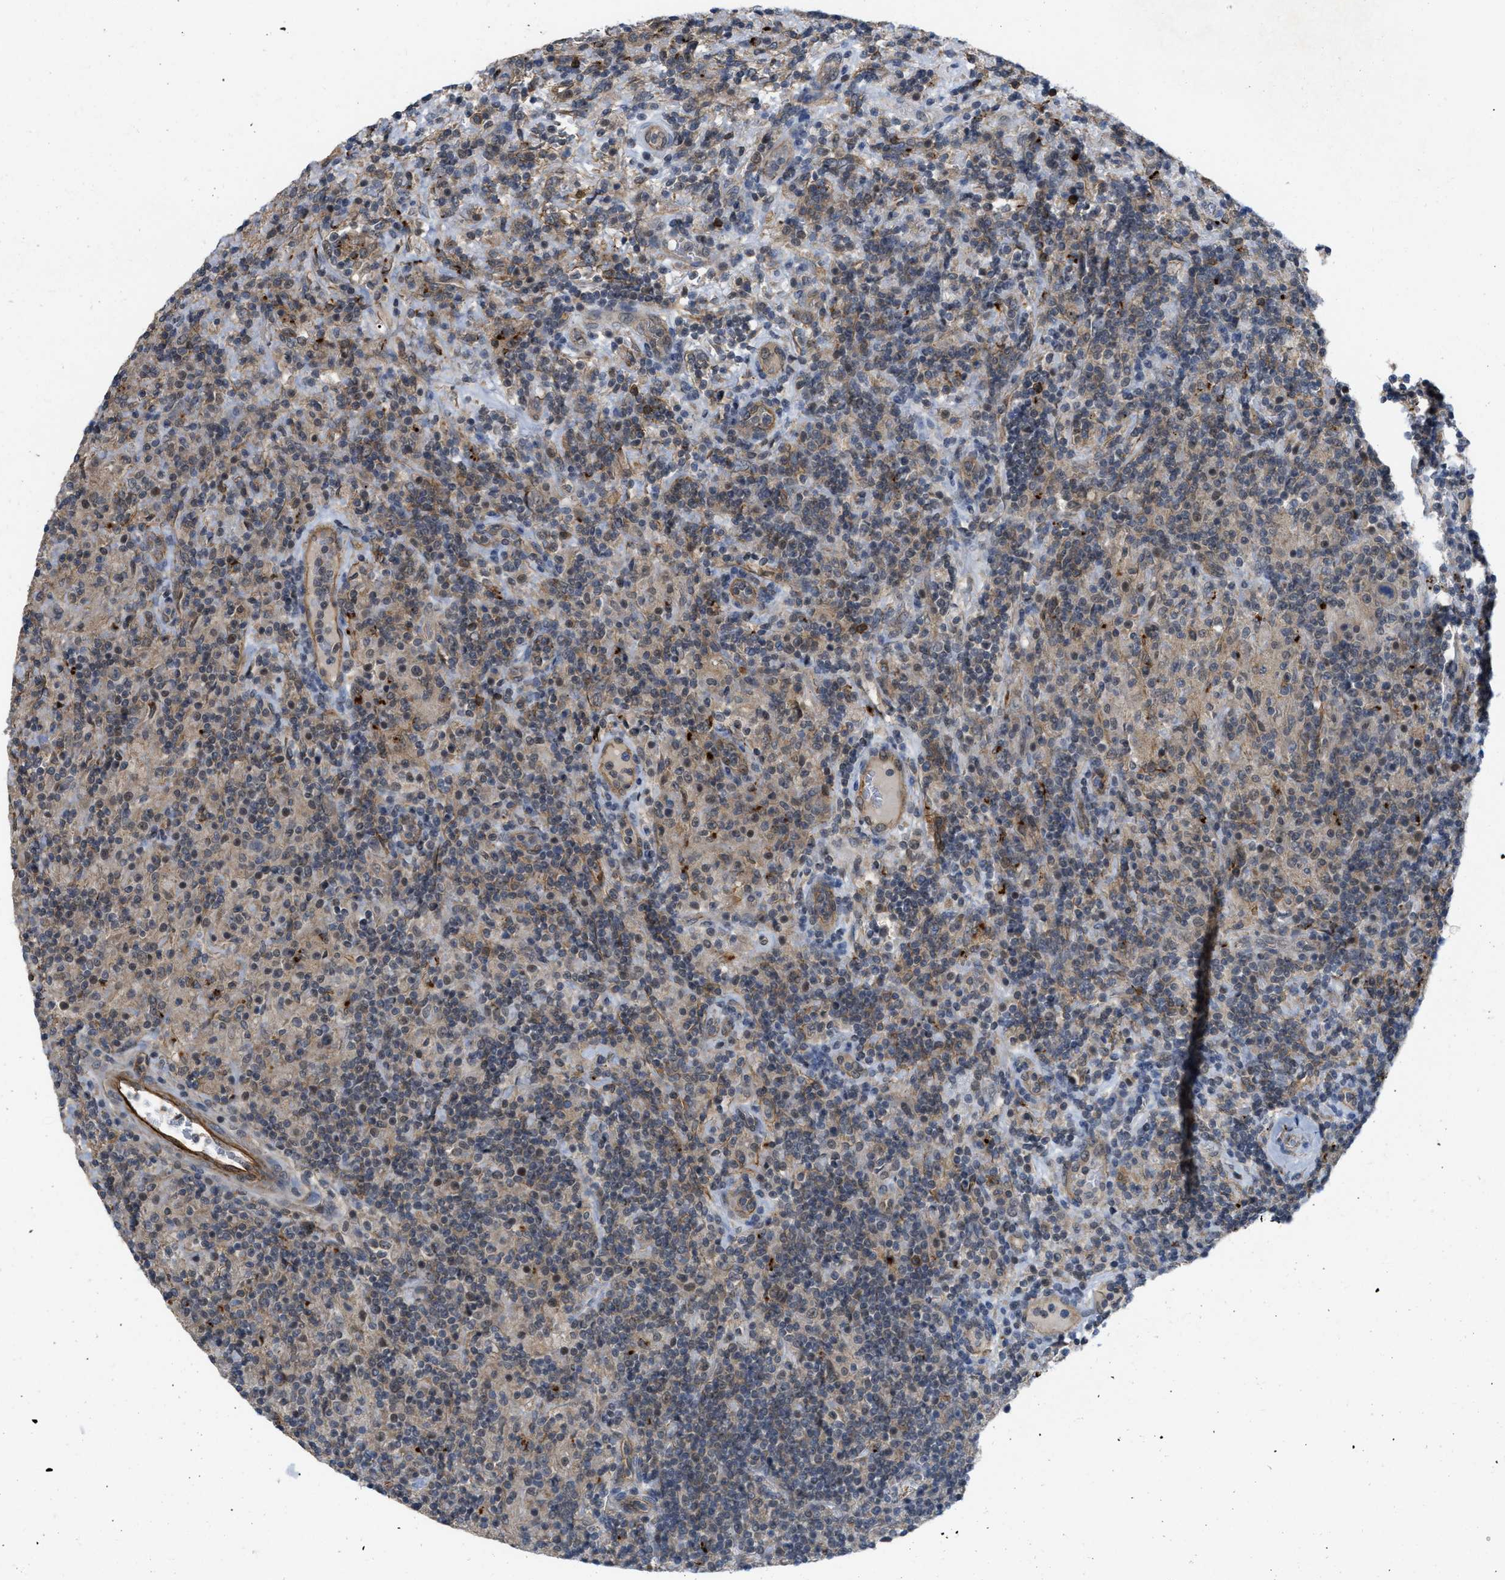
{"staining": {"intensity": "negative", "quantity": "none", "location": "none"}, "tissue": "lymphoma", "cell_type": "Tumor cells", "image_type": "cancer", "snomed": [{"axis": "morphology", "description": "Hodgkin's disease, NOS"}, {"axis": "topography", "description": "Lymph node"}], "caption": "Photomicrograph shows no protein expression in tumor cells of Hodgkin's disease tissue.", "gene": "NAPEPLD", "patient": {"sex": "male", "age": 70}}